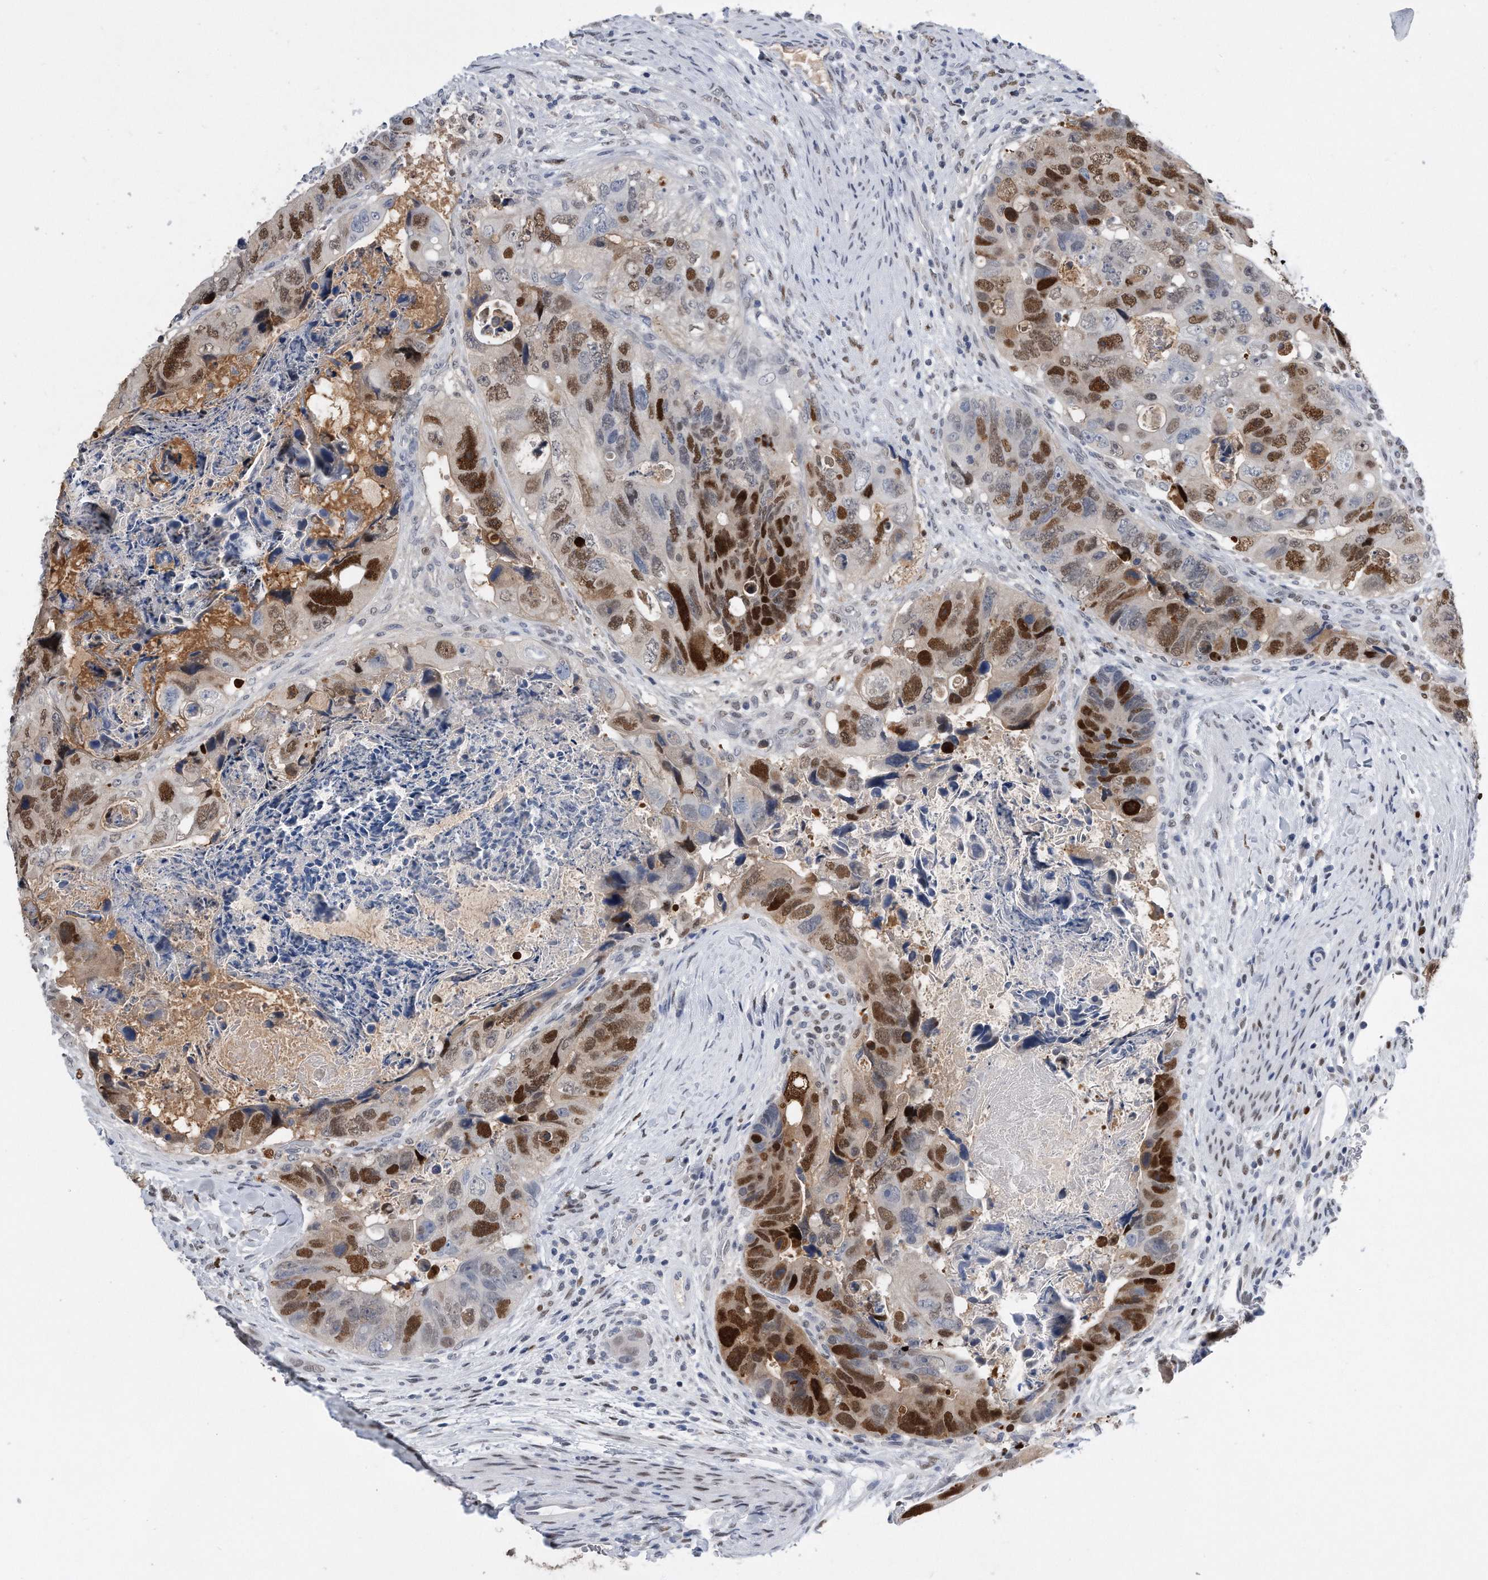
{"staining": {"intensity": "strong", "quantity": "<25%", "location": "nuclear"}, "tissue": "colorectal cancer", "cell_type": "Tumor cells", "image_type": "cancer", "snomed": [{"axis": "morphology", "description": "Adenocarcinoma, NOS"}, {"axis": "topography", "description": "Rectum"}], "caption": "Protein staining of colorectal cancer (adenocarcinoma) tissue shows strong nuclear expression in about <25% of tumor cells.", "gene": "PCNA", "patient": {"sex": "male", "age": 59}}